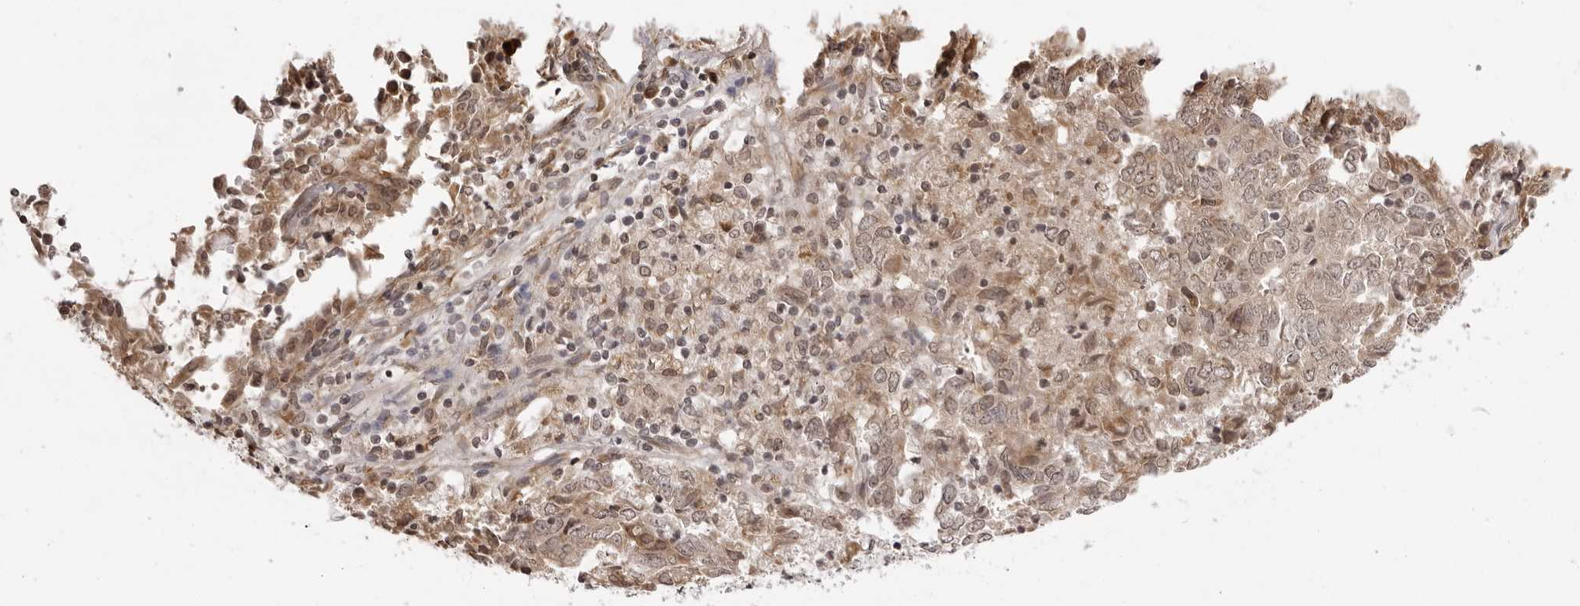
{"staining": {"intensity": "moderate", "quantity": ">75%", "location": "cytoplasmic/membranous"}, "tissue": "endometrial cancer", "cell_type": "Tumor cells", "image_type": "cancer", "snomed": [{"axis": "morphology", "description": "Adenocarcinoma, NOS"}, {"axis": "topography", "description": "Endometrium"}], "caption": "Protein expression analysis of endometrial cancer exhibits moderate cytoplasmic/membranous positivity in approximately >75% of tumor cells.", "gene": "ZC3H11A", "patient": {"sex": "female", "age": 80}}